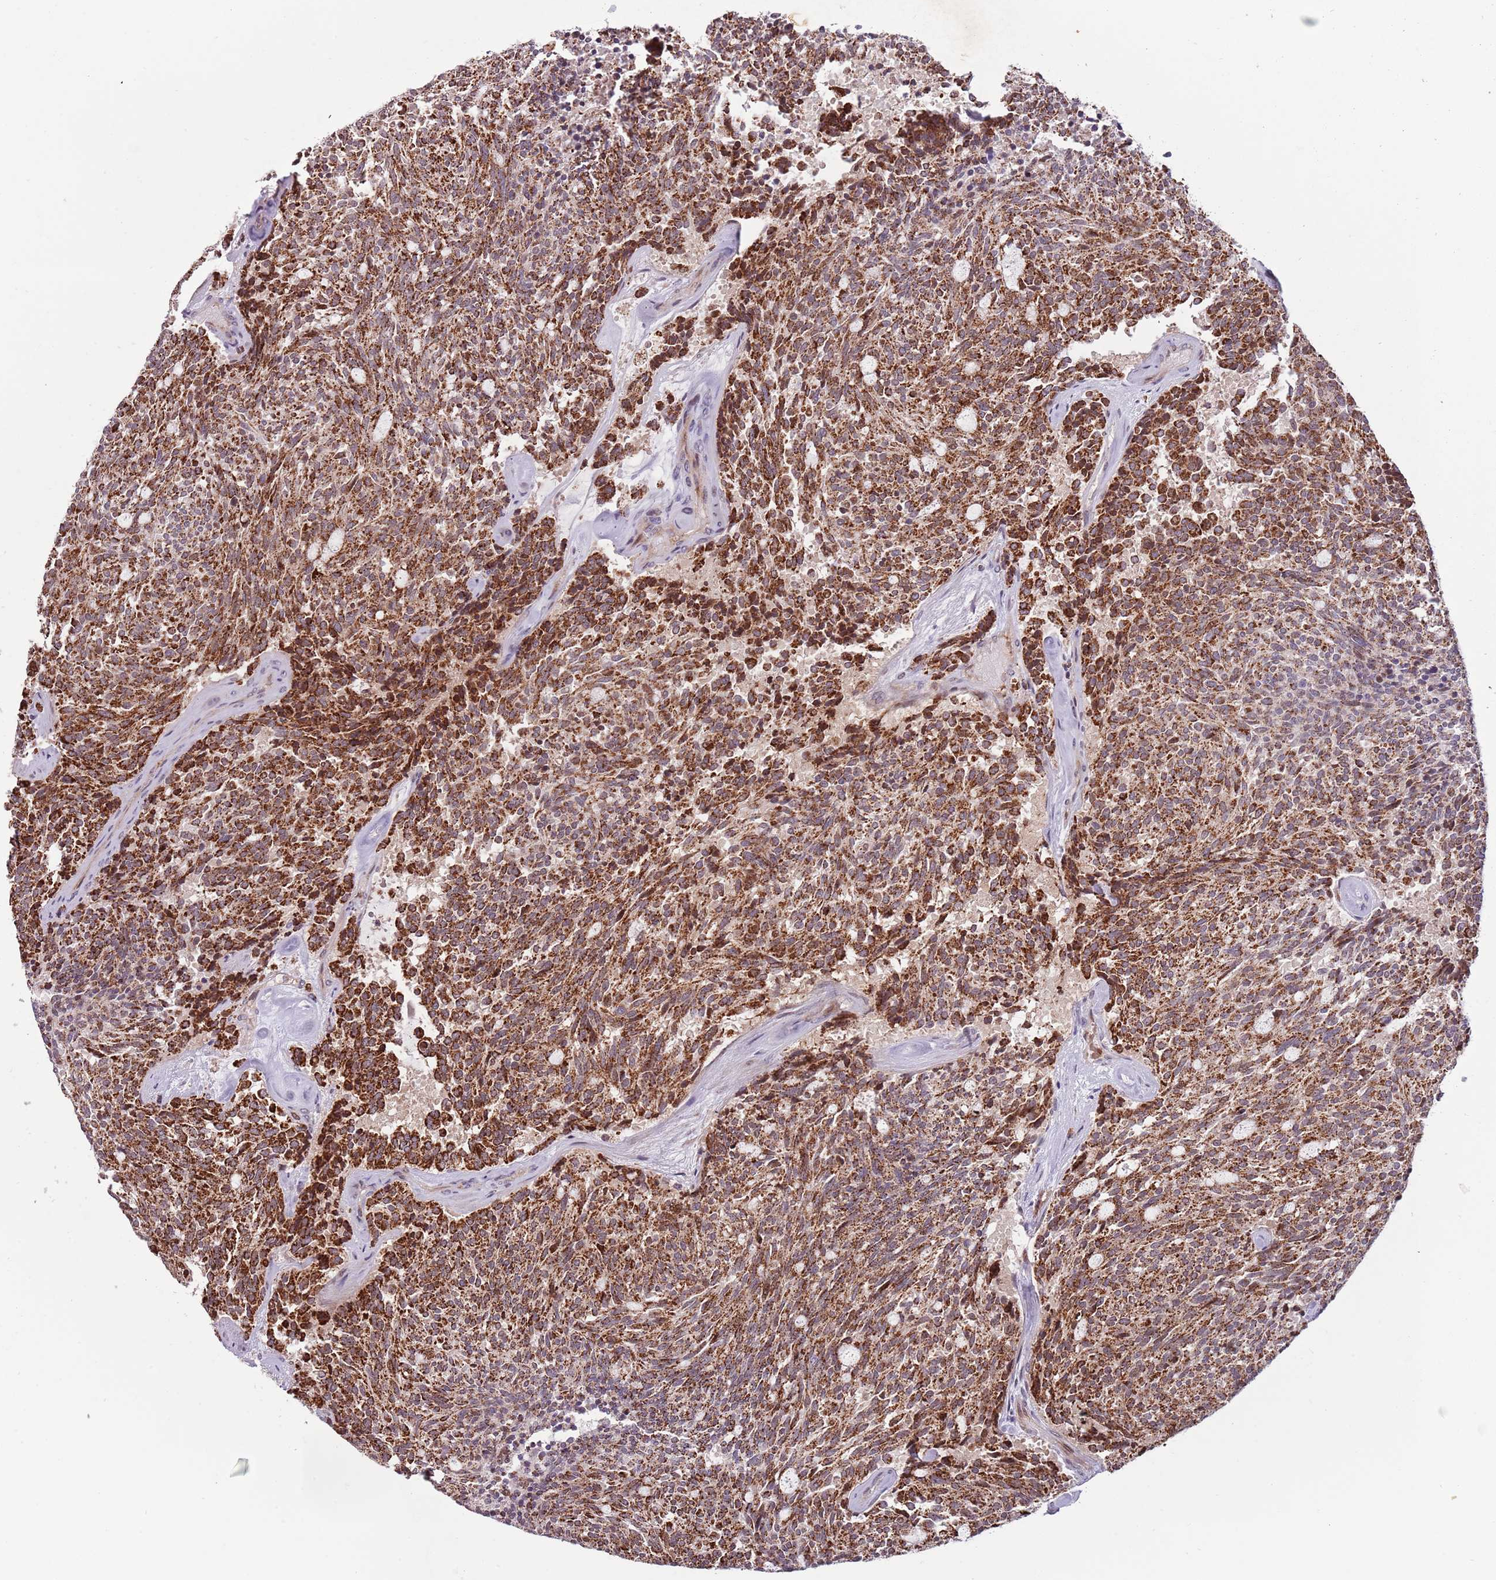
{"staining": {"intensity": "strong", "quantity": ">75%", "location": "cytoplasmic/membranous"}, "tissue": "carcinoid", "cell_type": "Tumor cells", "image_type": "cancer", "snomed": [{"axis": "morphology", "description": "Carcinoid, malignant, NOS"}, {"axis": "topography", "description": "Pancreas"}], "caption": "Tumor cells reveal high levels of strong cytoplasmic/membranous expression in approximately >75% of cells in carcinoid (malignant).", "gene": "ULK3", "patient": {"sex": "female", "age": 54}}